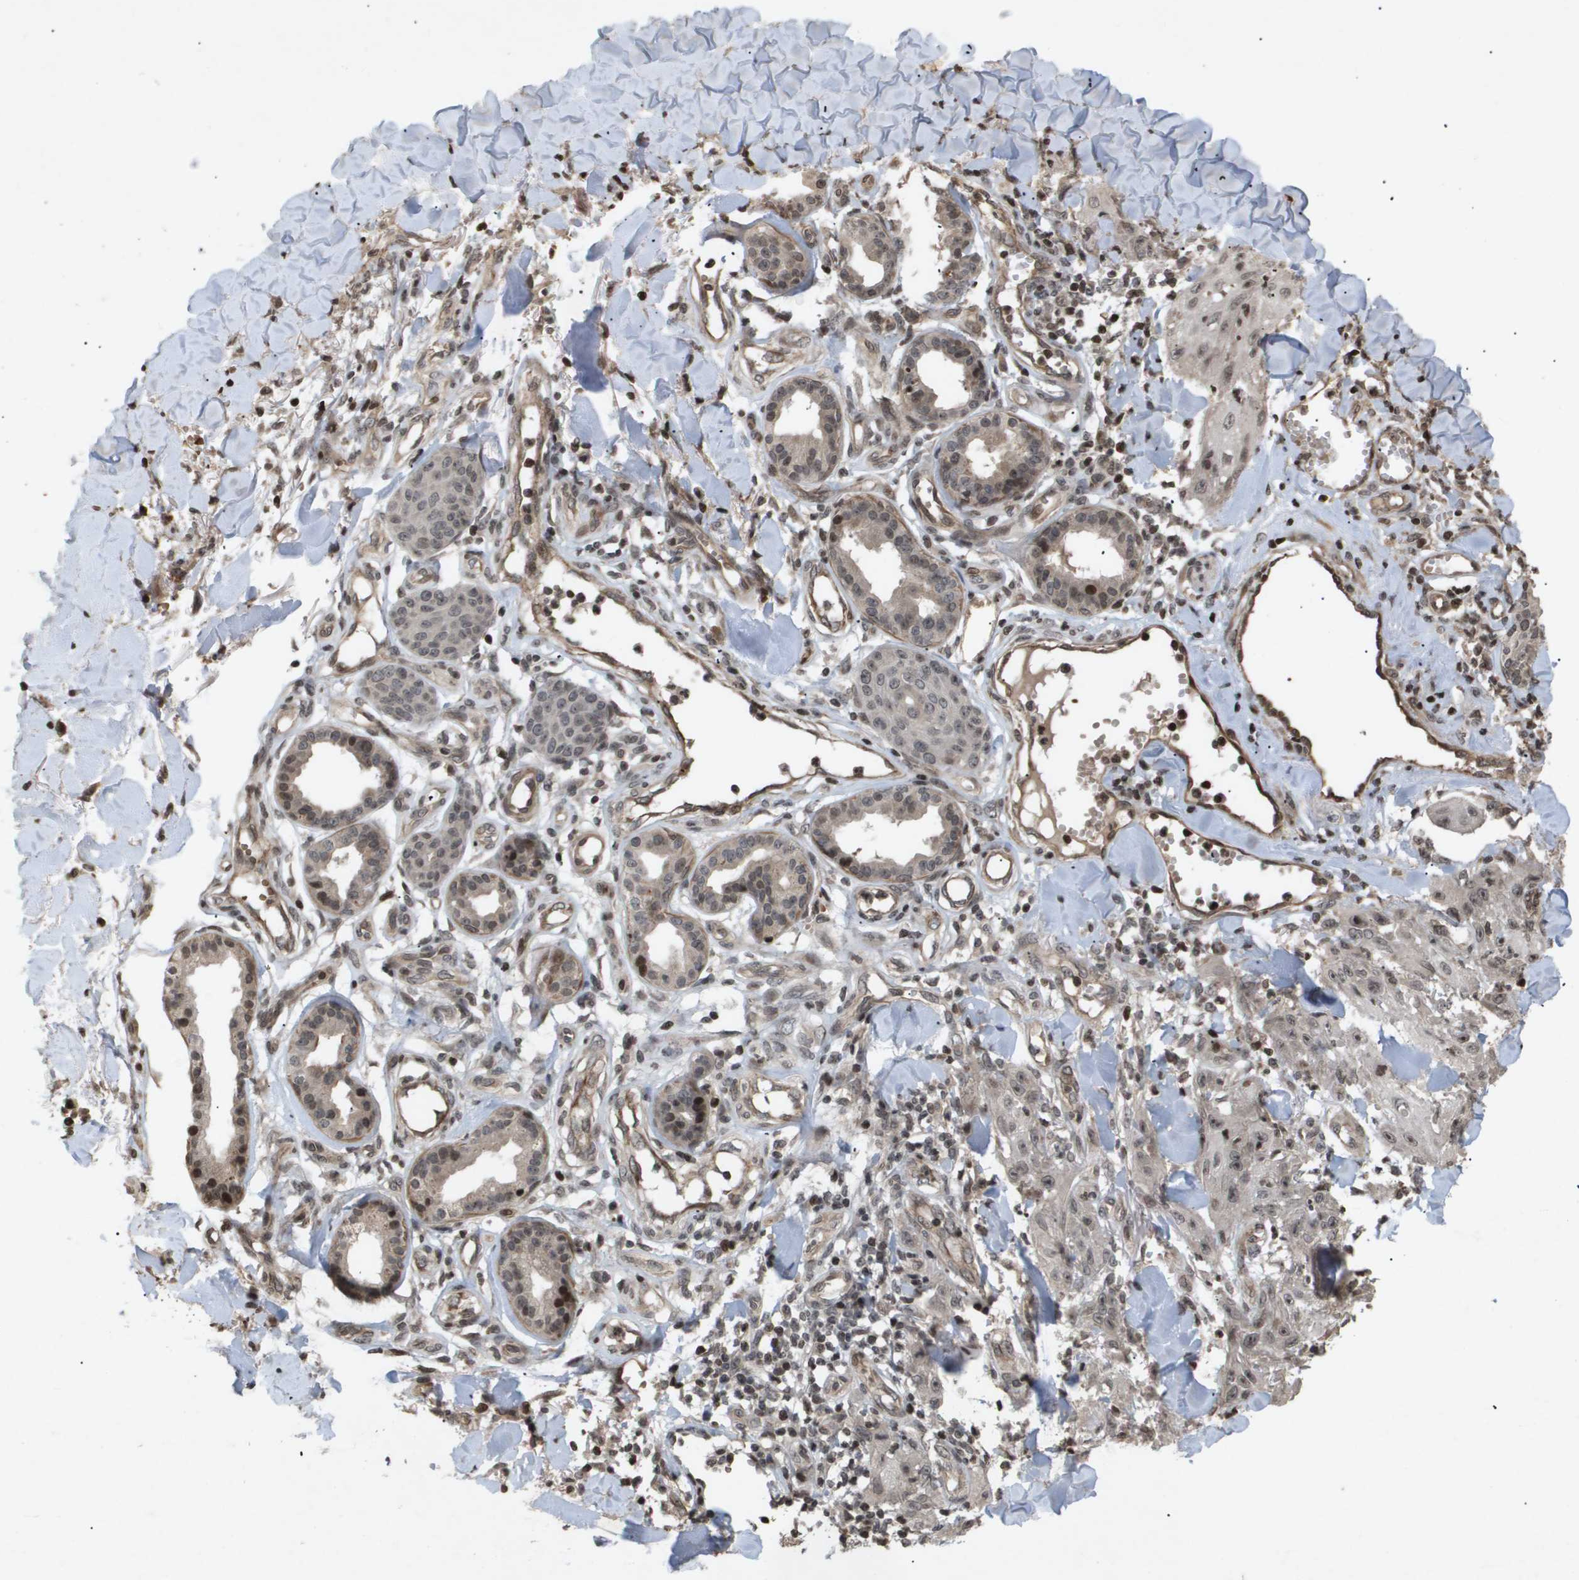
{"staining": {"intensity": "negative", "quantity": "none", "location": "none"}, "tissue": "skin cancer", "cell_type": "Tumor cells", "image_type": "cancer", "snomed": [{"axis": "morphology", "description": "Squamous cell carcinoma, NOS"}, {"axis": "topography", "description": "Skin"}], "caption": "Immunohistochemistry histopathology image of human skin cancer (squamous cell carcinoma) stained for a protein (brown), which shows no expression in tumor cells.", "gene": "HSPA6", "patient": {"sex": "male", "age": 74}}